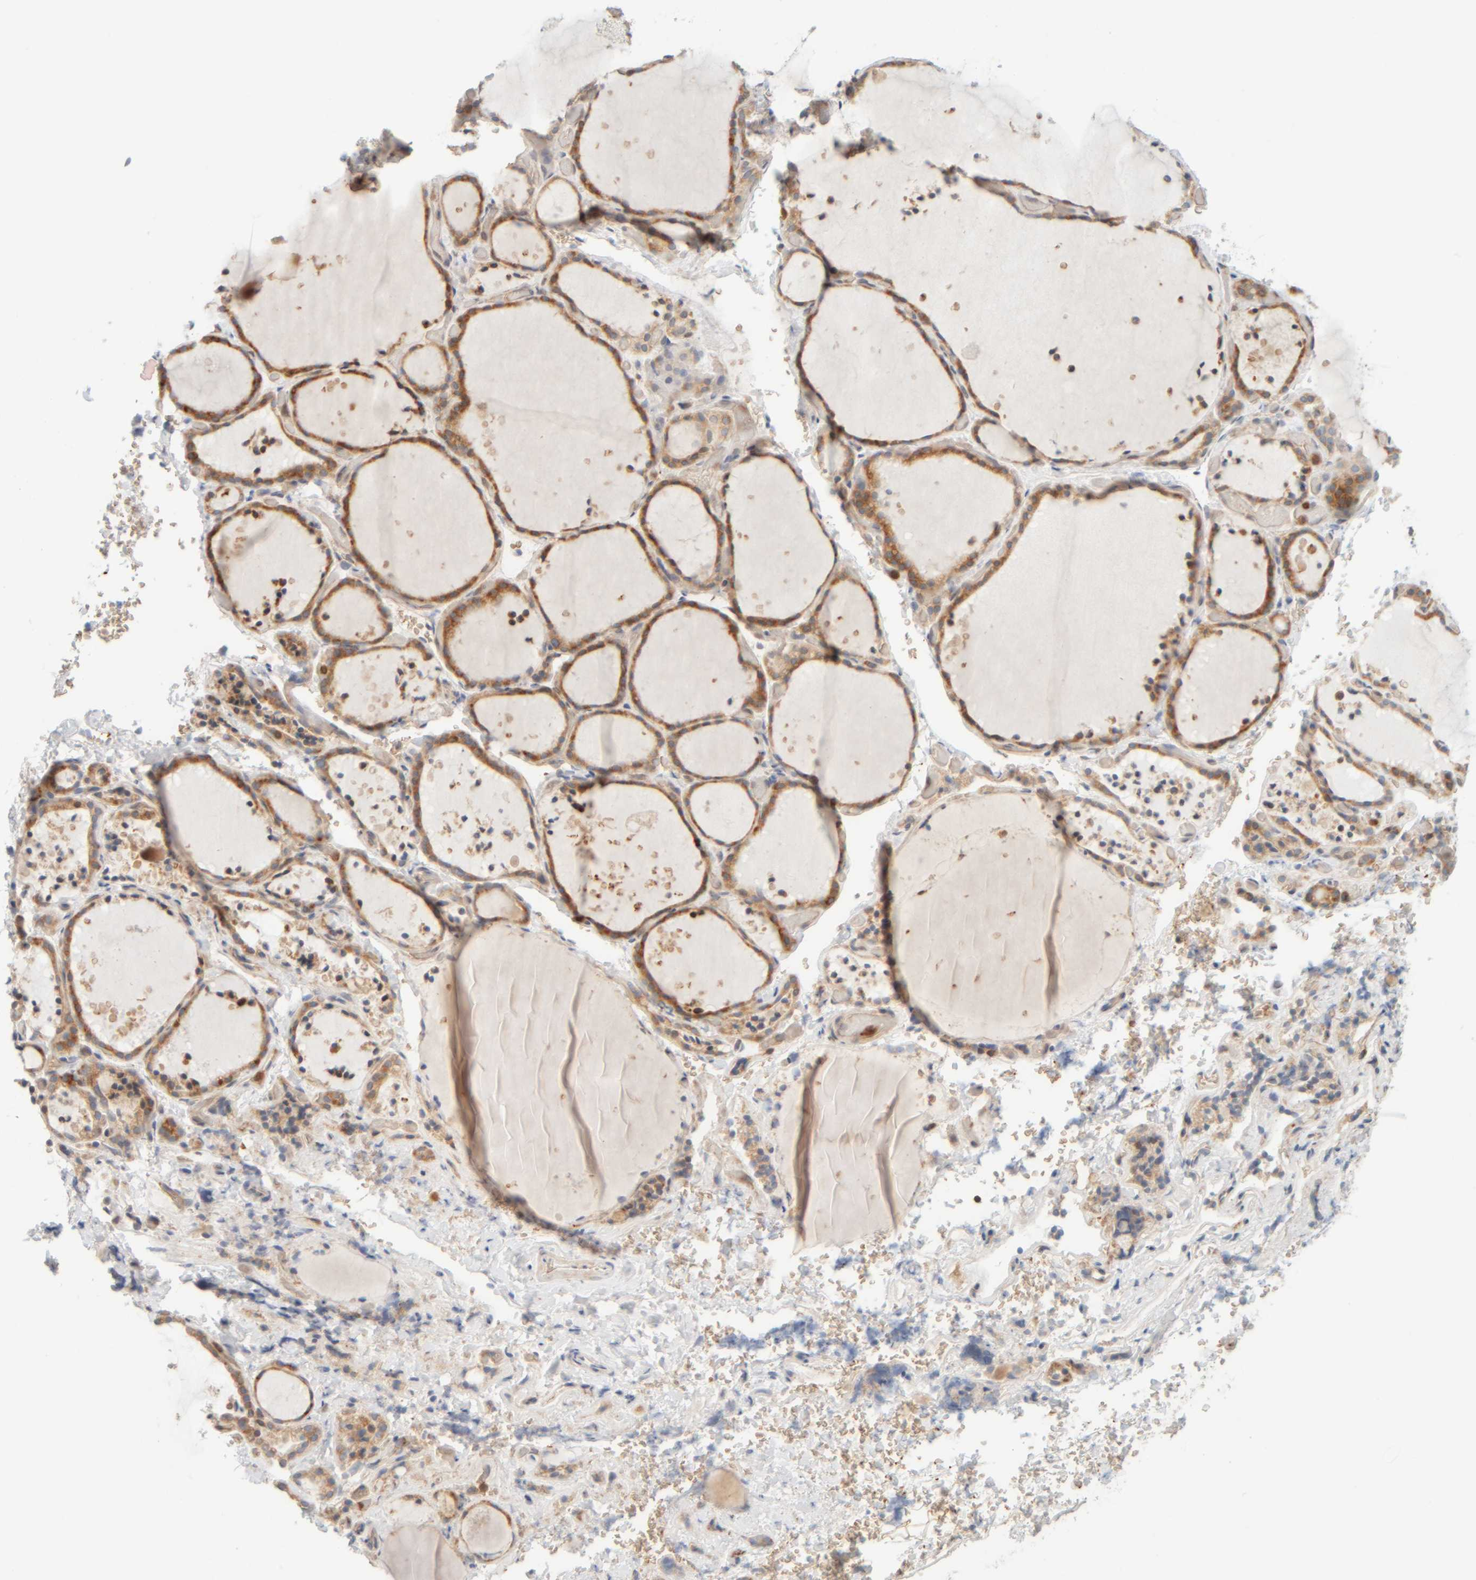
{"staining": {"intensity": "moderate", "quantity": ">75%", "location": "cytoplasmic/membranous"}, "tissue": "thyroid gland", "cell_type": "Glandular cells", "image_type": "normal", "snomed": [{"axis": "morphology", "description": "Normal tissue, NOS"}, {"axis": "topography", "description": "Thyroid gland"}], "caption": "High-power microscopy captured an IHC photomicrograph of unremarkable thyroid gland, revealing moderate cytoplasmic/membranous positivity in approximately >75% of glandular cells.", "gene": "AARSD1", "patient": {"sex": "female", "age": 44}}